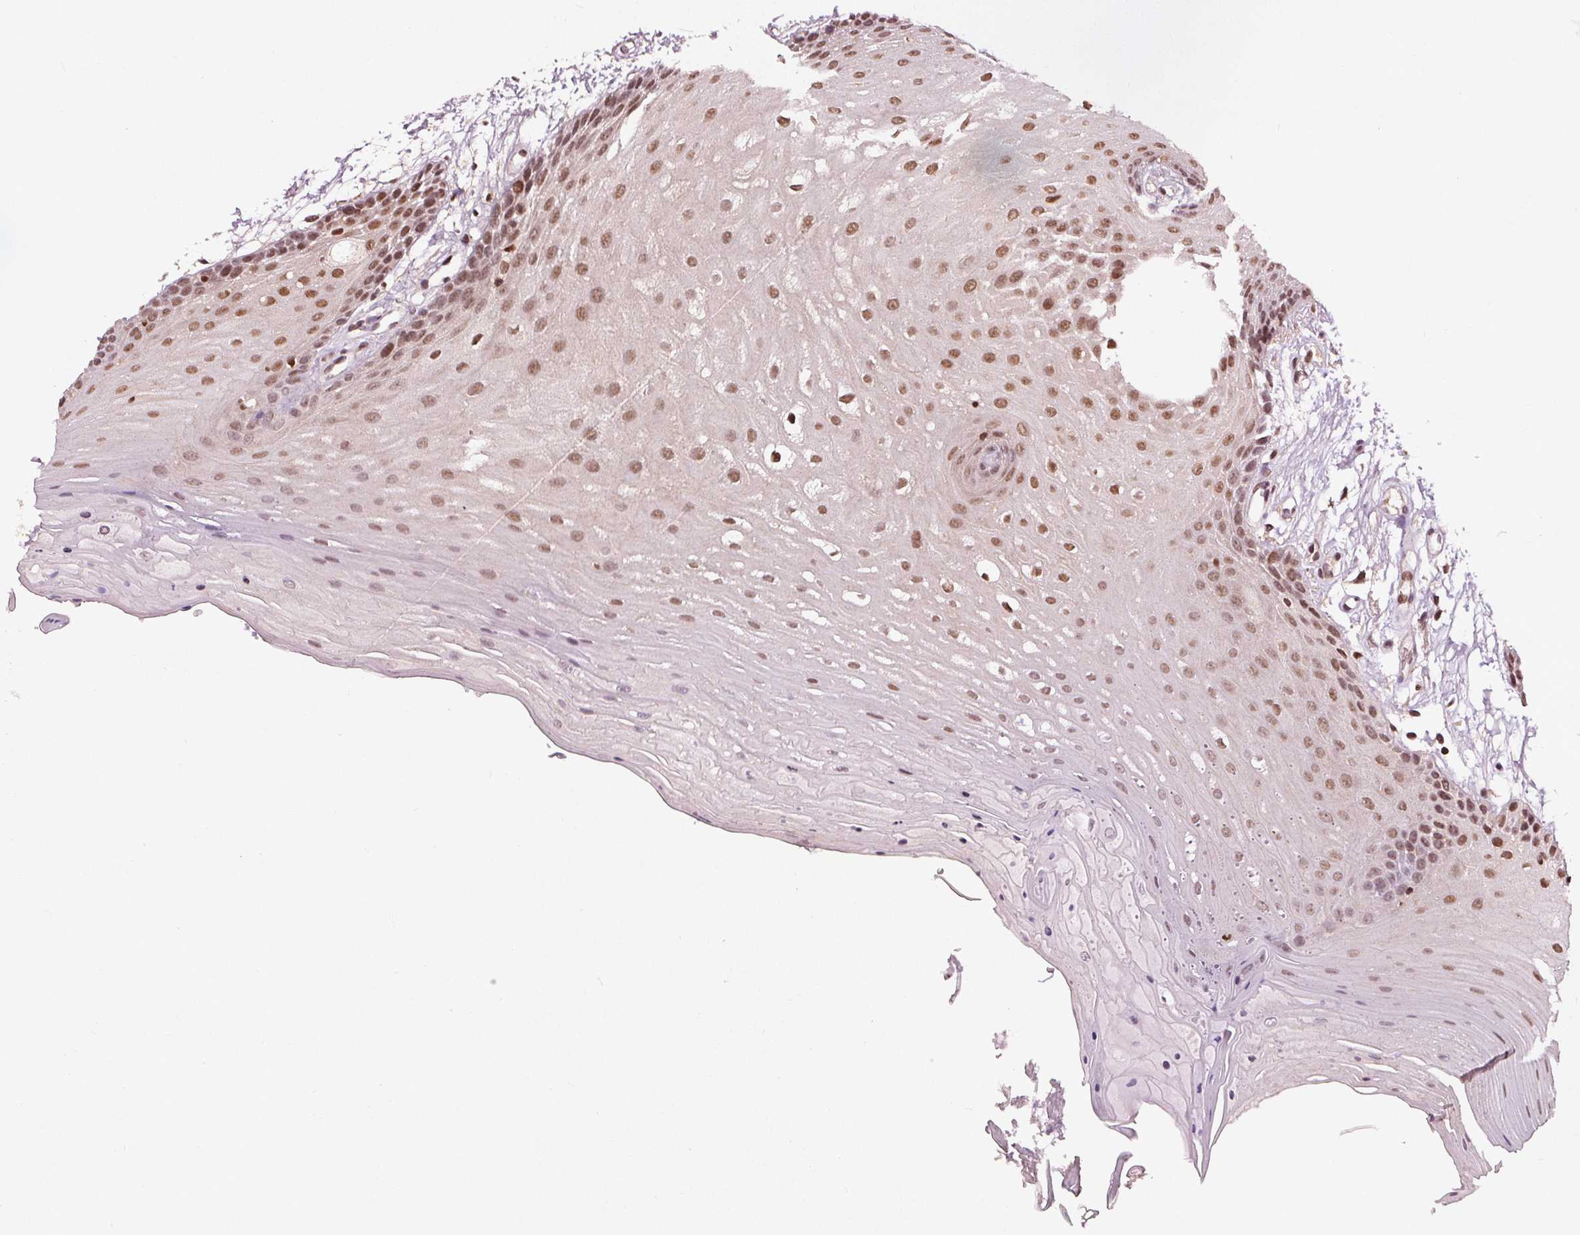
{"staining": {"intensity": "moderate", "quantity": "25%-75%", "location": "nuclear"}, "tissue": "oral mucosa", "cell_type": "Squamous epithelial cells", "image_type": "normal", "snomed": [{"axis": "morphology", "description": "Normal tissue, NOS"}, {"axis": "morphology", "description": "Squamous cell carcinoma, NOS"}, {"axis": "topography", "description": "Oral tissue"}, {"axis": "topography", "description": "Tounge, NOS"}, {"axis": "topography", "description": "Head-Neck"}], "caption": "DAB (3,3'-diaminobenzidine) immunohistochemical staining of normal oral mucosa displays moderate nuclear protein staining in about 25%-75% of squamous epithelial cells. (DAB (3,3'-diaminobenzidine) IHC with brightfield microscopy, high magnification).", "gene": "DDX11", "patient": {"sex": "male", "age": 62}}